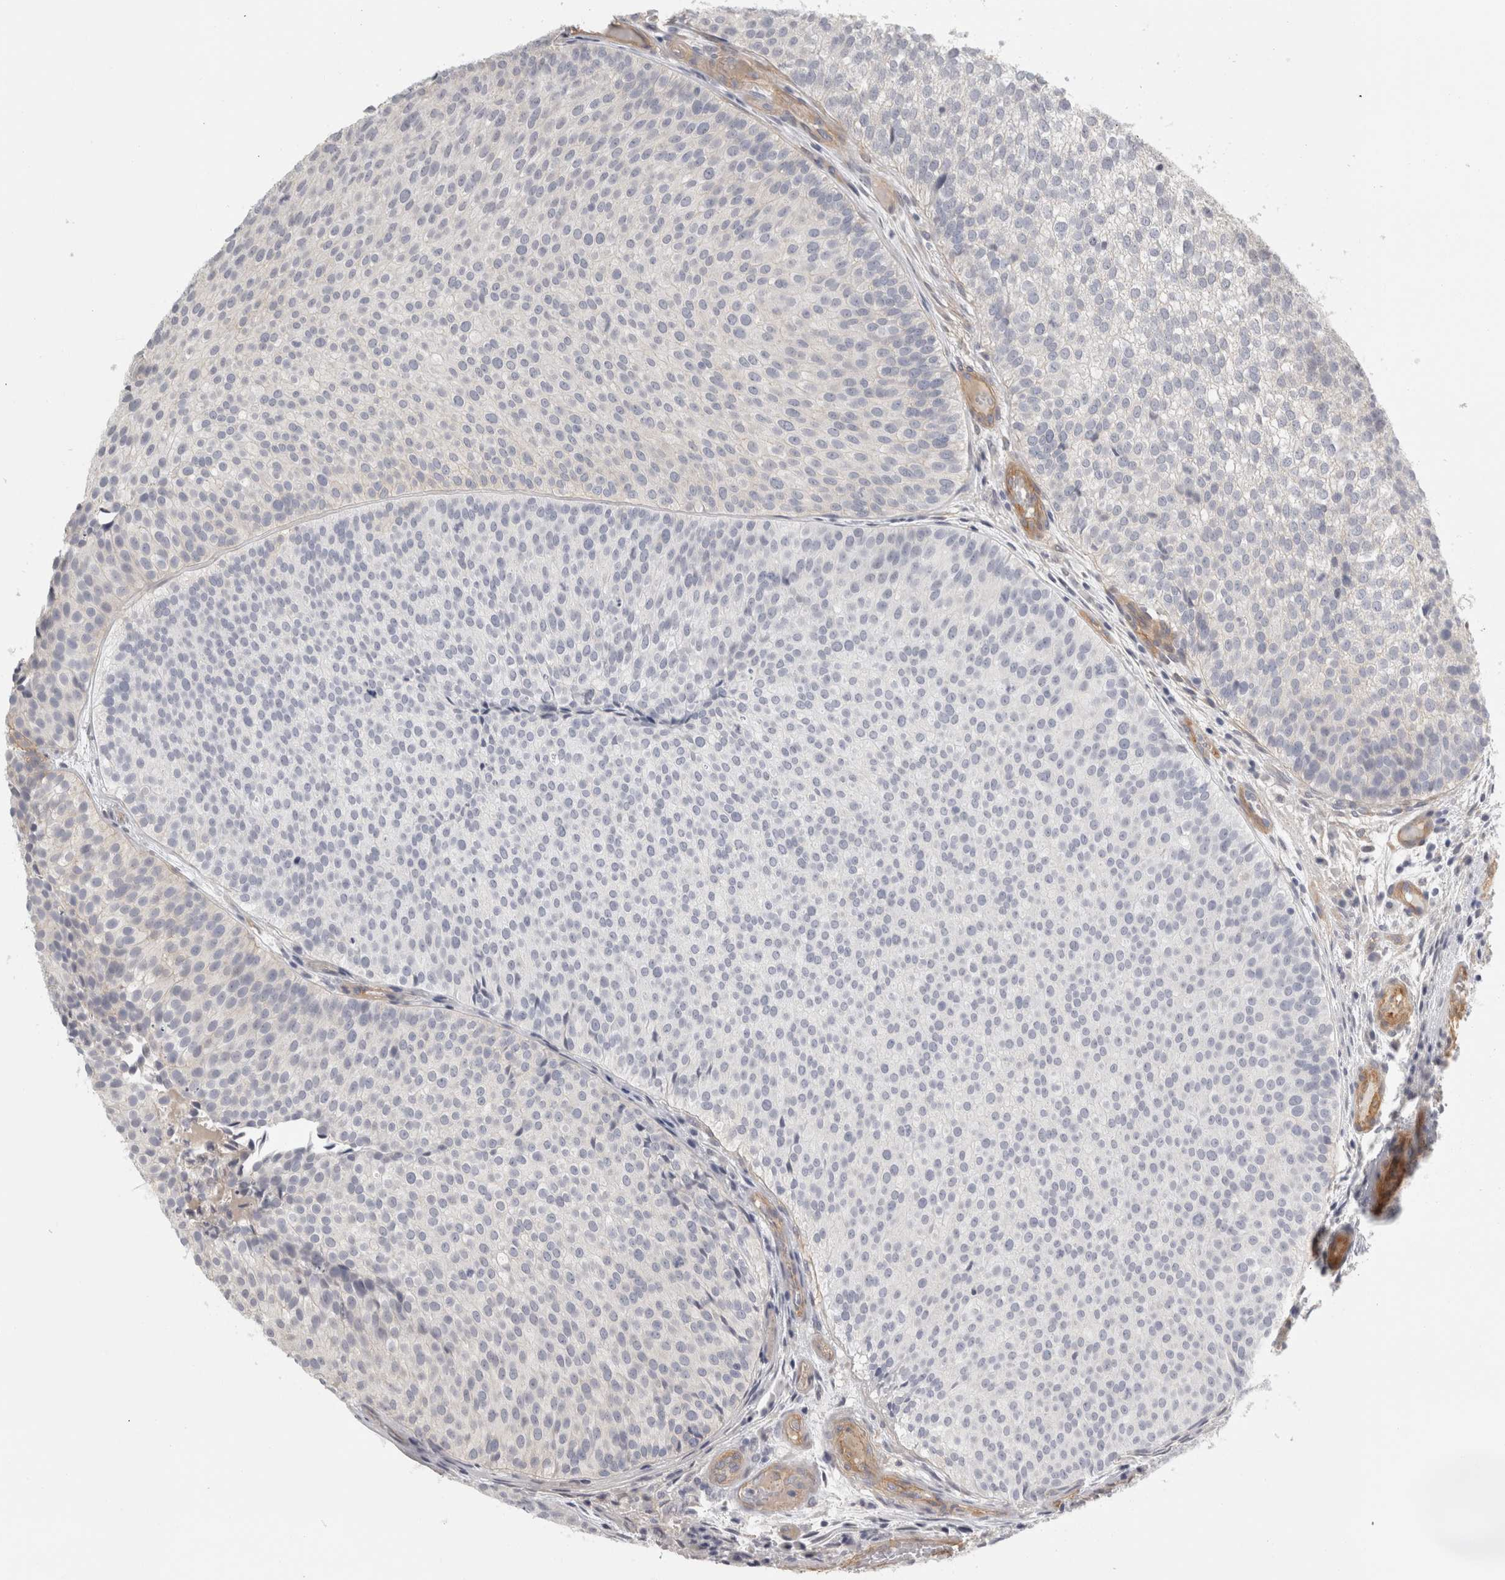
{"staining": {"intensity": "negative", "quantity": "none", "location": "none"}, "tissue": "urothelial cancer", "cell_type": "Tumor cells", "image_type": "cancer", "snomed": [{"axis": "morphology", "description": "Urothelial carcinoma, Low grade"}, {"axis": "topography", "description": "Urinary bladder"}], "caption": "An immunohistochemistry (IHC) photomicrograph of urothelial cancer is shown. There is no staining in tumor cells of urothelial cancer.", "gene": "FBLIM1", "patient": {"sex": "male", "age": 86}}